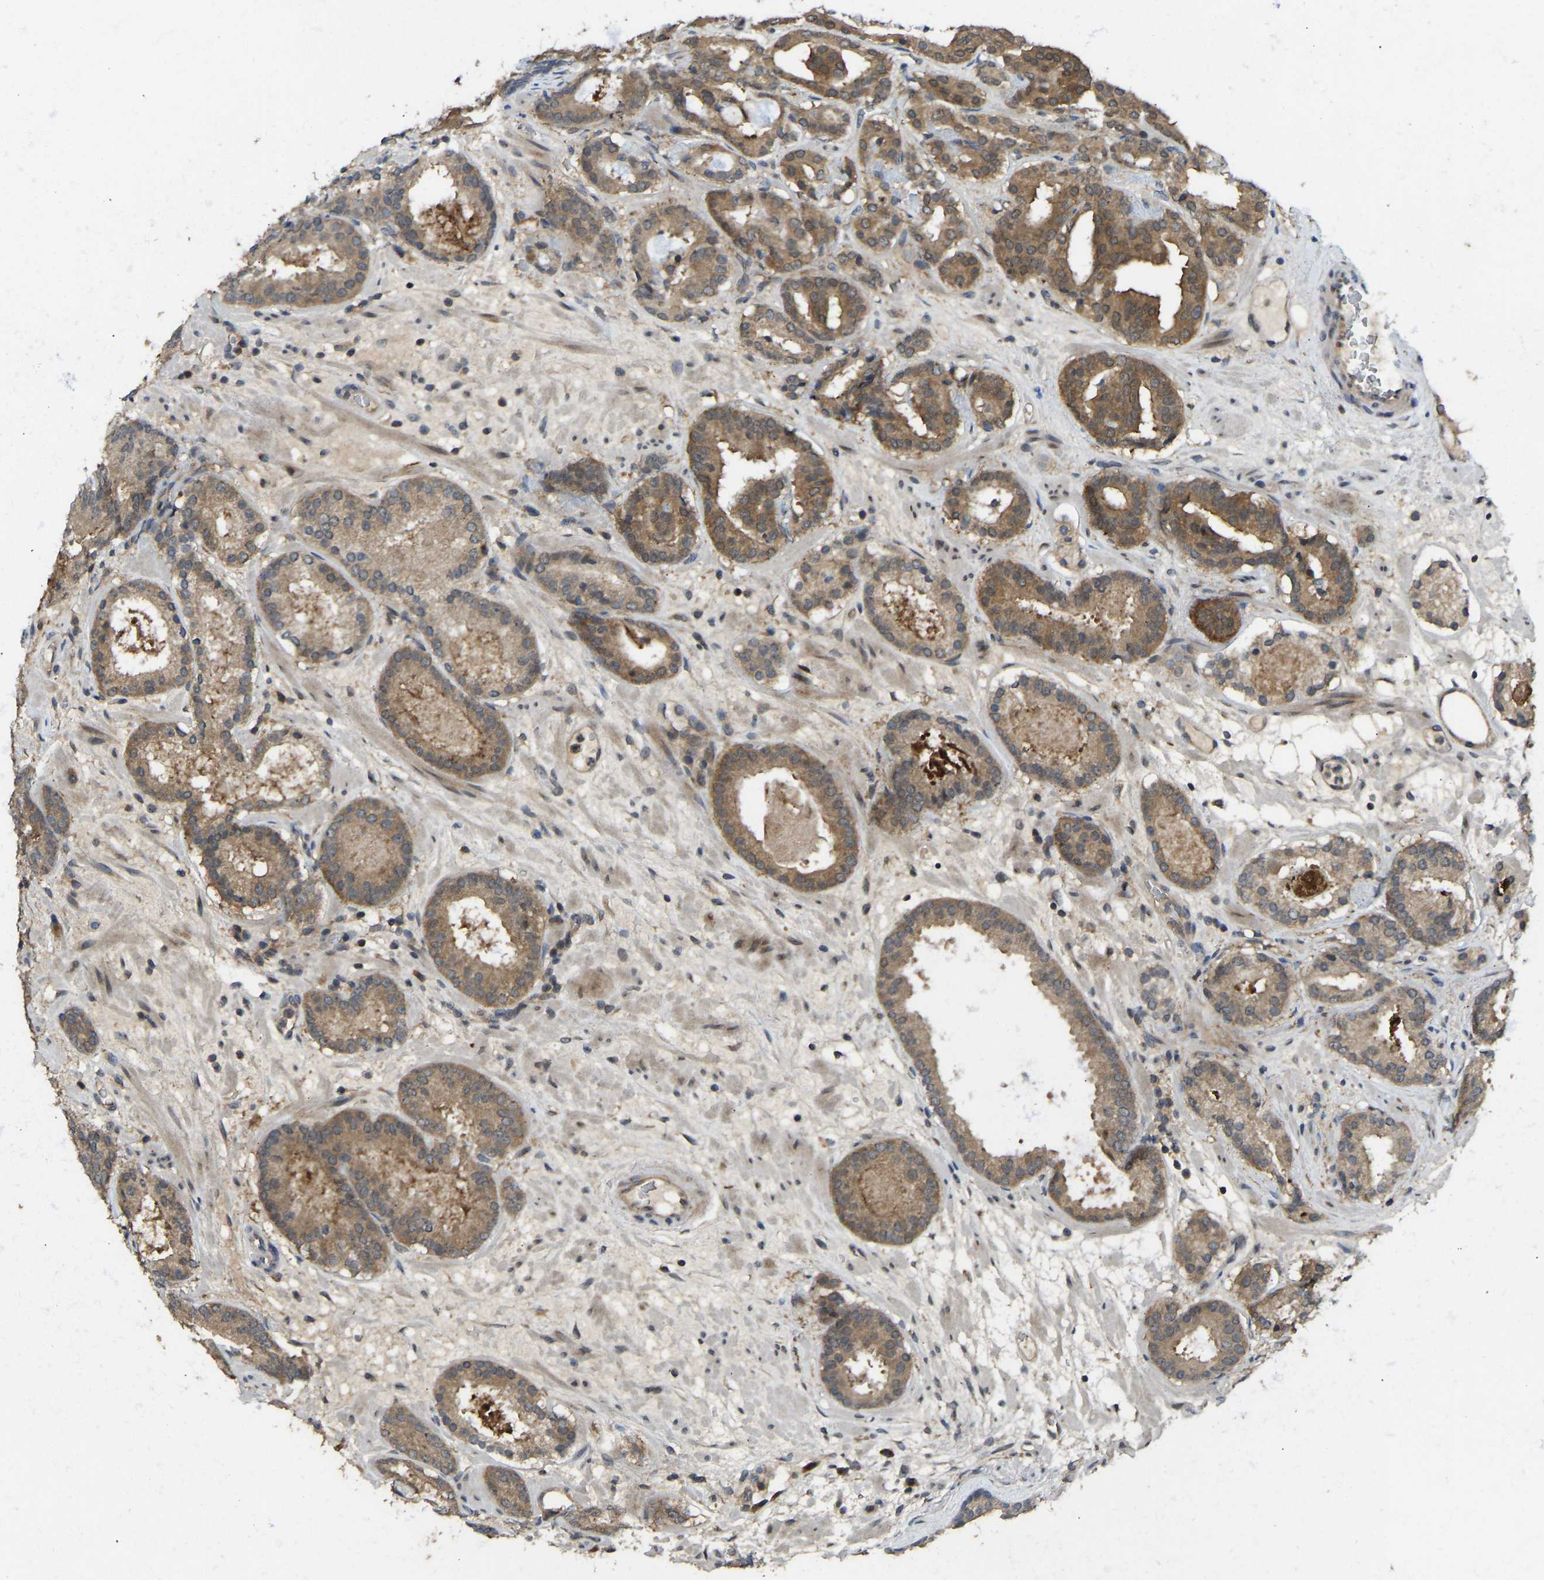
{"staining": {"intensity": "moderate", "quantity": ">75%", "location": "cytoplasmic/membranous"}, "tissue": "prostate cancer", "cell_type": "Tumor cells", "image_type": "cancer", "snomed": [{"axis": "morphology", "description": "Adenocarcinoma, Low grade"}, {"axis": "topography", "description": "Prostate"}], "caption": "A micrograph showing moderate cytoplasmic/membranous expression in about >75% of tumor cells in prostate cancer (low-grade adenocarcinoma), as visualized by brown immunohistochemical staining.", "gene": "NDRG3", "patient": {"sex": "male", "age": 69}}